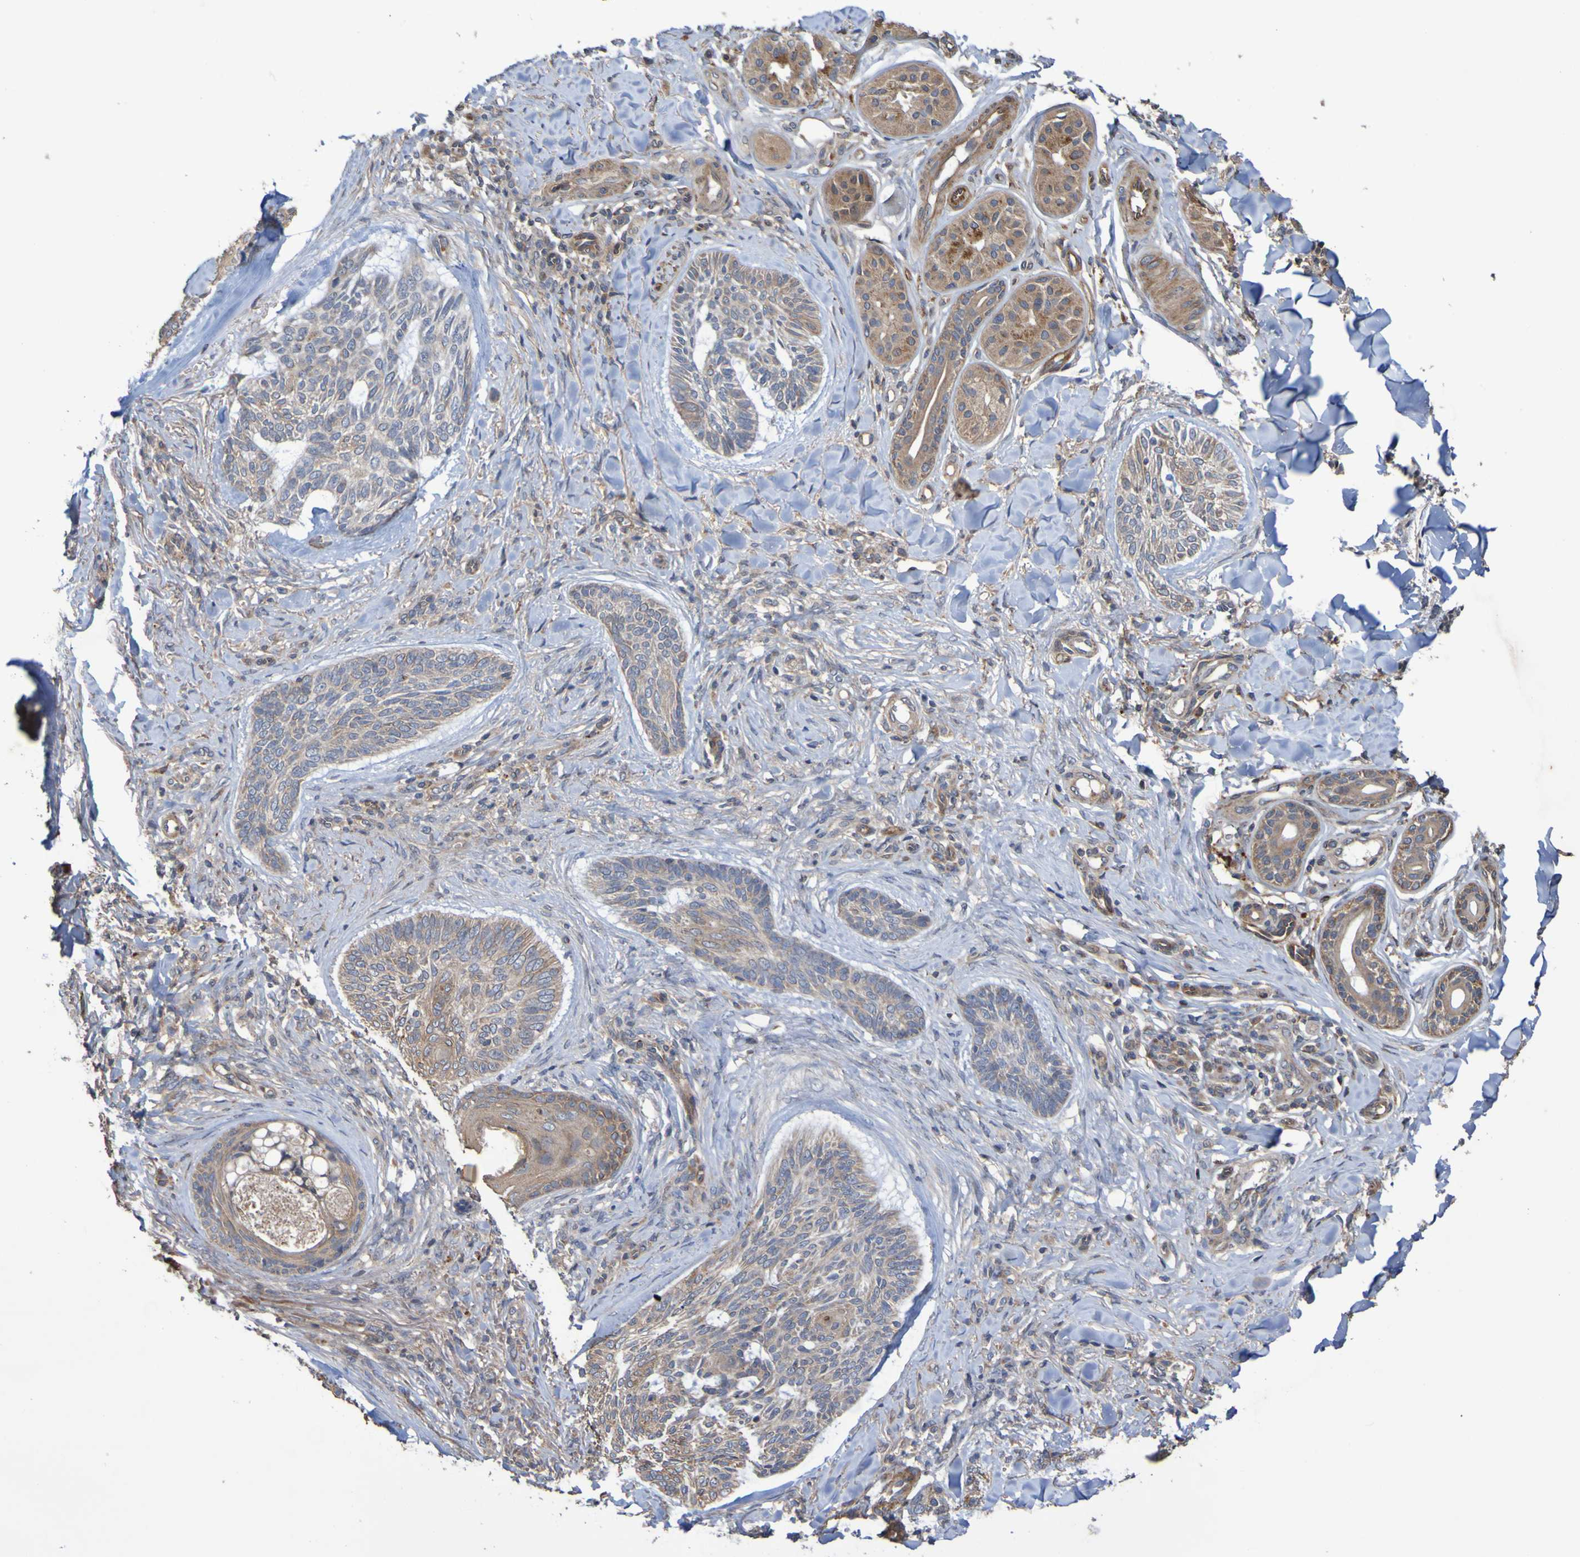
{"staining": {"intensity": "weak", "quantity": ">75%", "location": "cytoplasmic/membranous"}, "tissue": "skin cancer", "cell_type": "Tumor cells", "image_type": "cancer", "snomed": [{"axis": "morphology", "description": "Basal cell carcinoma"}, {"axis": "topography", "description": "Skin"}], "caption": "The image reveals immunohistochemical staining of skin cancer (basal cell carcinoma). There is weak cytoplasmic/membranous staining is present in about >75% of tumor cells.", "gene": "UCN", "patient": {"sex": "male", "age": 43}}